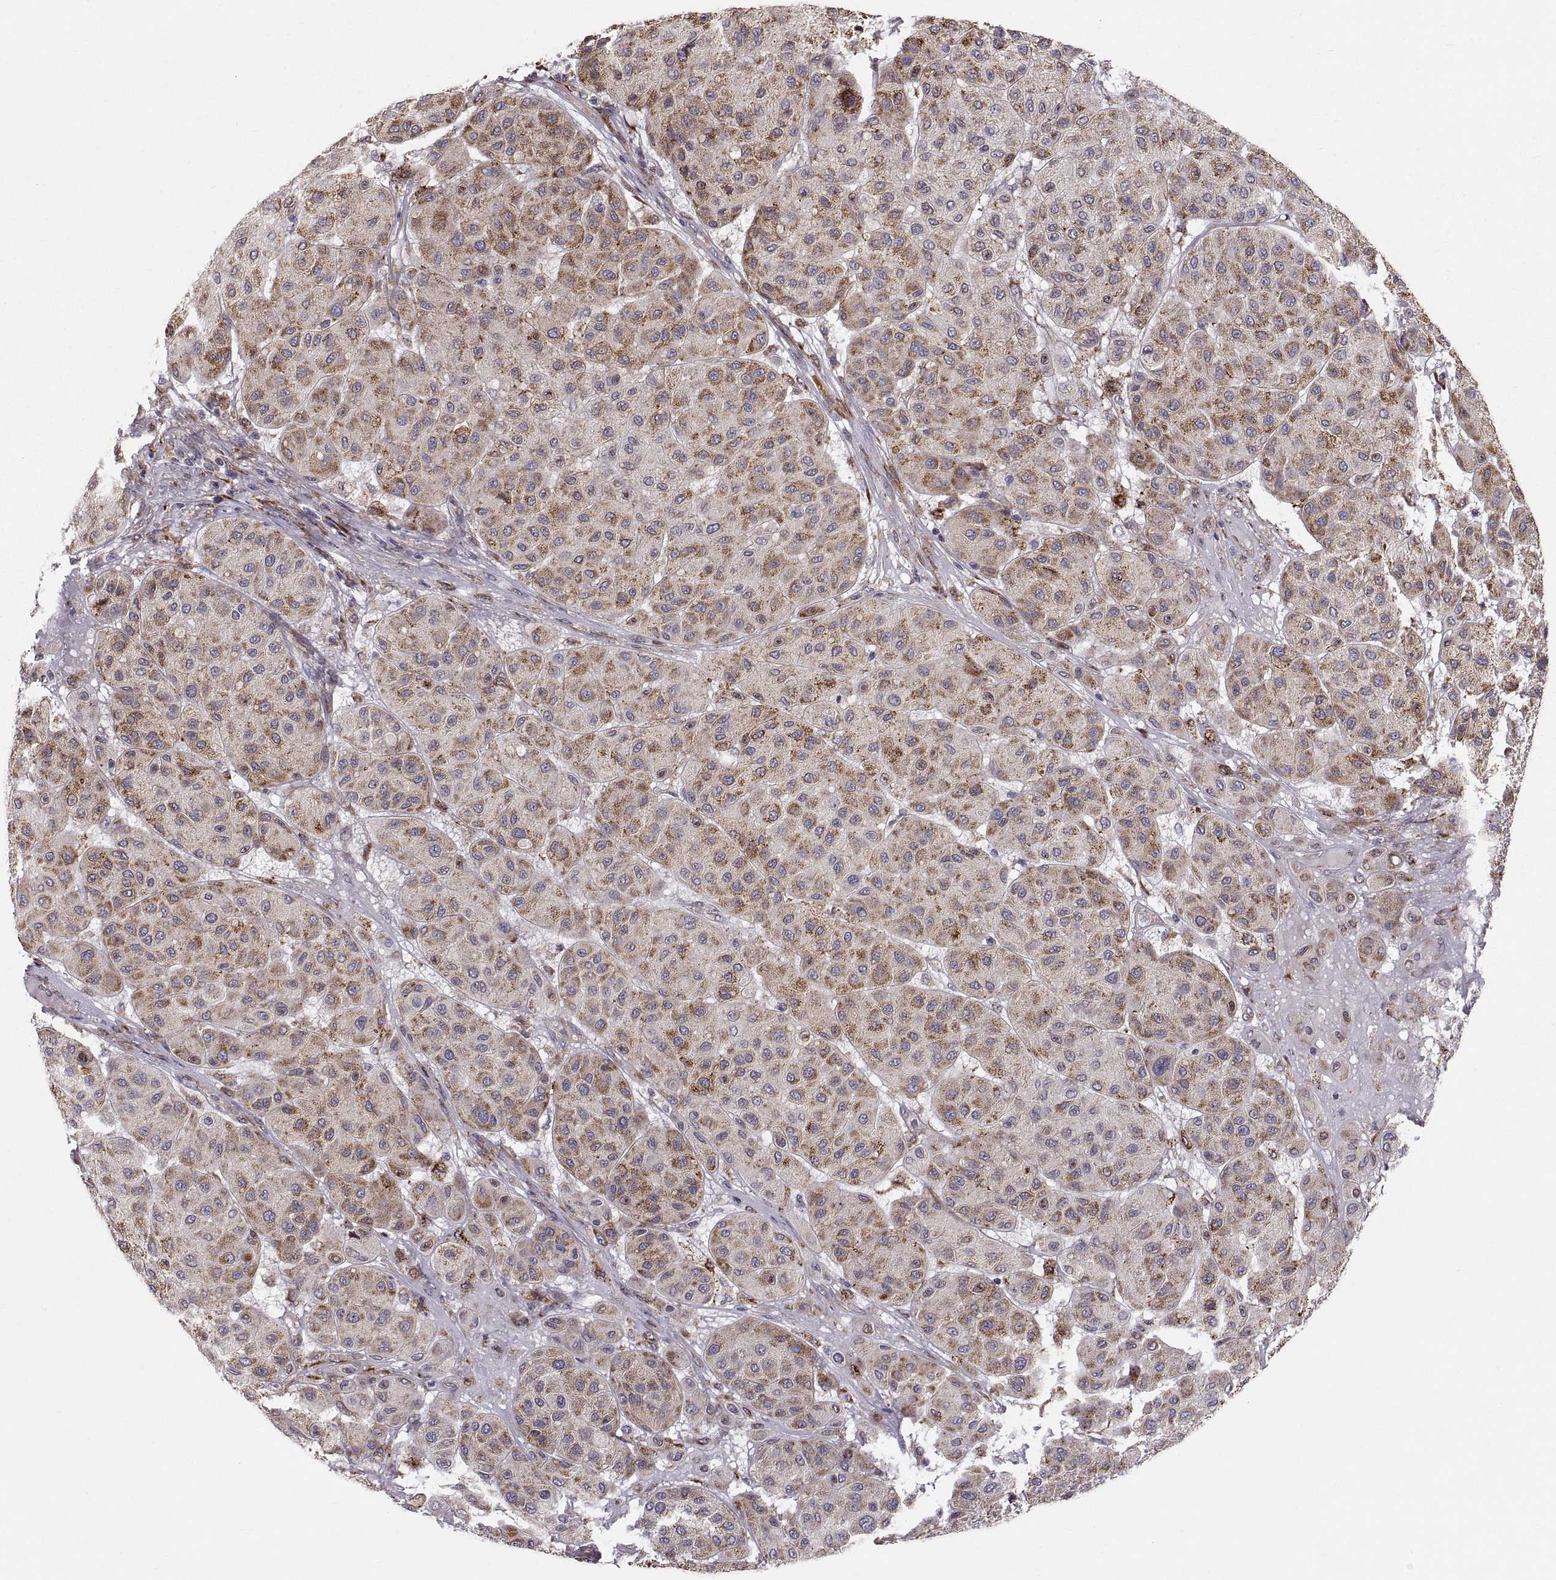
{"staining": {"intensity": "strong", "quantity": "25%-75%", "location": "cytoplasmic/membranous"}, "tissue": "melanoma", "cell_type": "Tumor cells", "image_type": "cancer", "snomed": [{"axis": "morphology", "description": "Malignant melanoma, Metastatic site"}, {"axis": "topography", "description": "Smooth muscle"}], "caption": "Immunohistochemistry image of melanoma stained for a protein (brown), which shows high levels of strong cytoplasmic/membranous expression in about 25%-75% of tumor cells.", "gene": "PLEKHB2", "patient": {"sex": "male", "age": 41}}